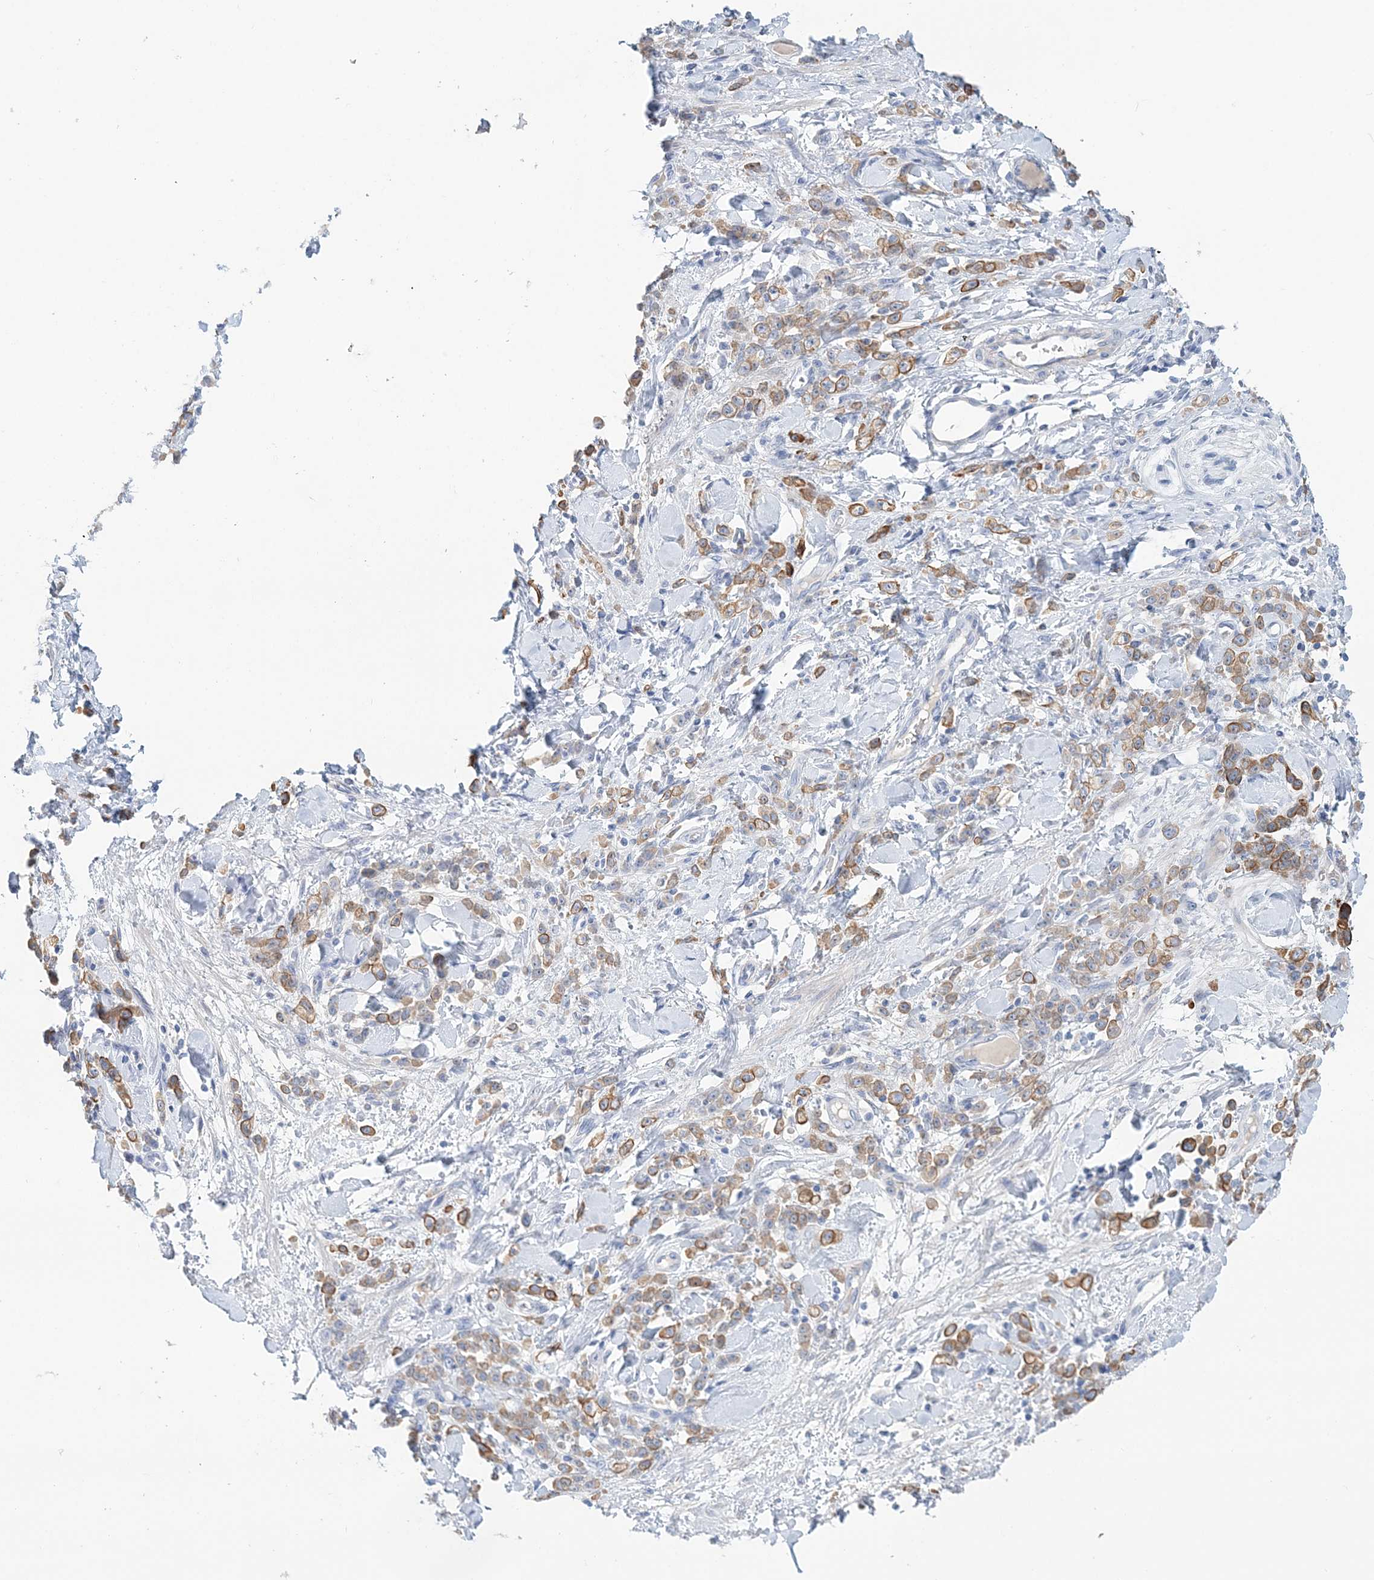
{"staining": {"intensity": "moderate", "quantity": ">75%", "location": "cytoplasmic/membranous"}, "tissue": "stomach cancer", "cell_type": "Tumor cells", "image_type": "cancer", "snomed": [{"axis": "morphology", "description": "Normal tissue, NOS"}, {"axis": "morphology", "description": "Adenocarcinoma, NOS"}, {"axis": "topography", "description": "Stomach"}], "caption": "Protein expression analysis of stomach cancer (adenocarcinoma) demonstrates moderate cytoplasmic/membranous positivity in about >75% of tumor cells. The staining is performed using DAB brown chromogen to label protein expression. The nuclei are counter-stained blue using hematoxylin.", "gene": "LRRIQ4", "patient": {"sex": "male", "age": 82}}